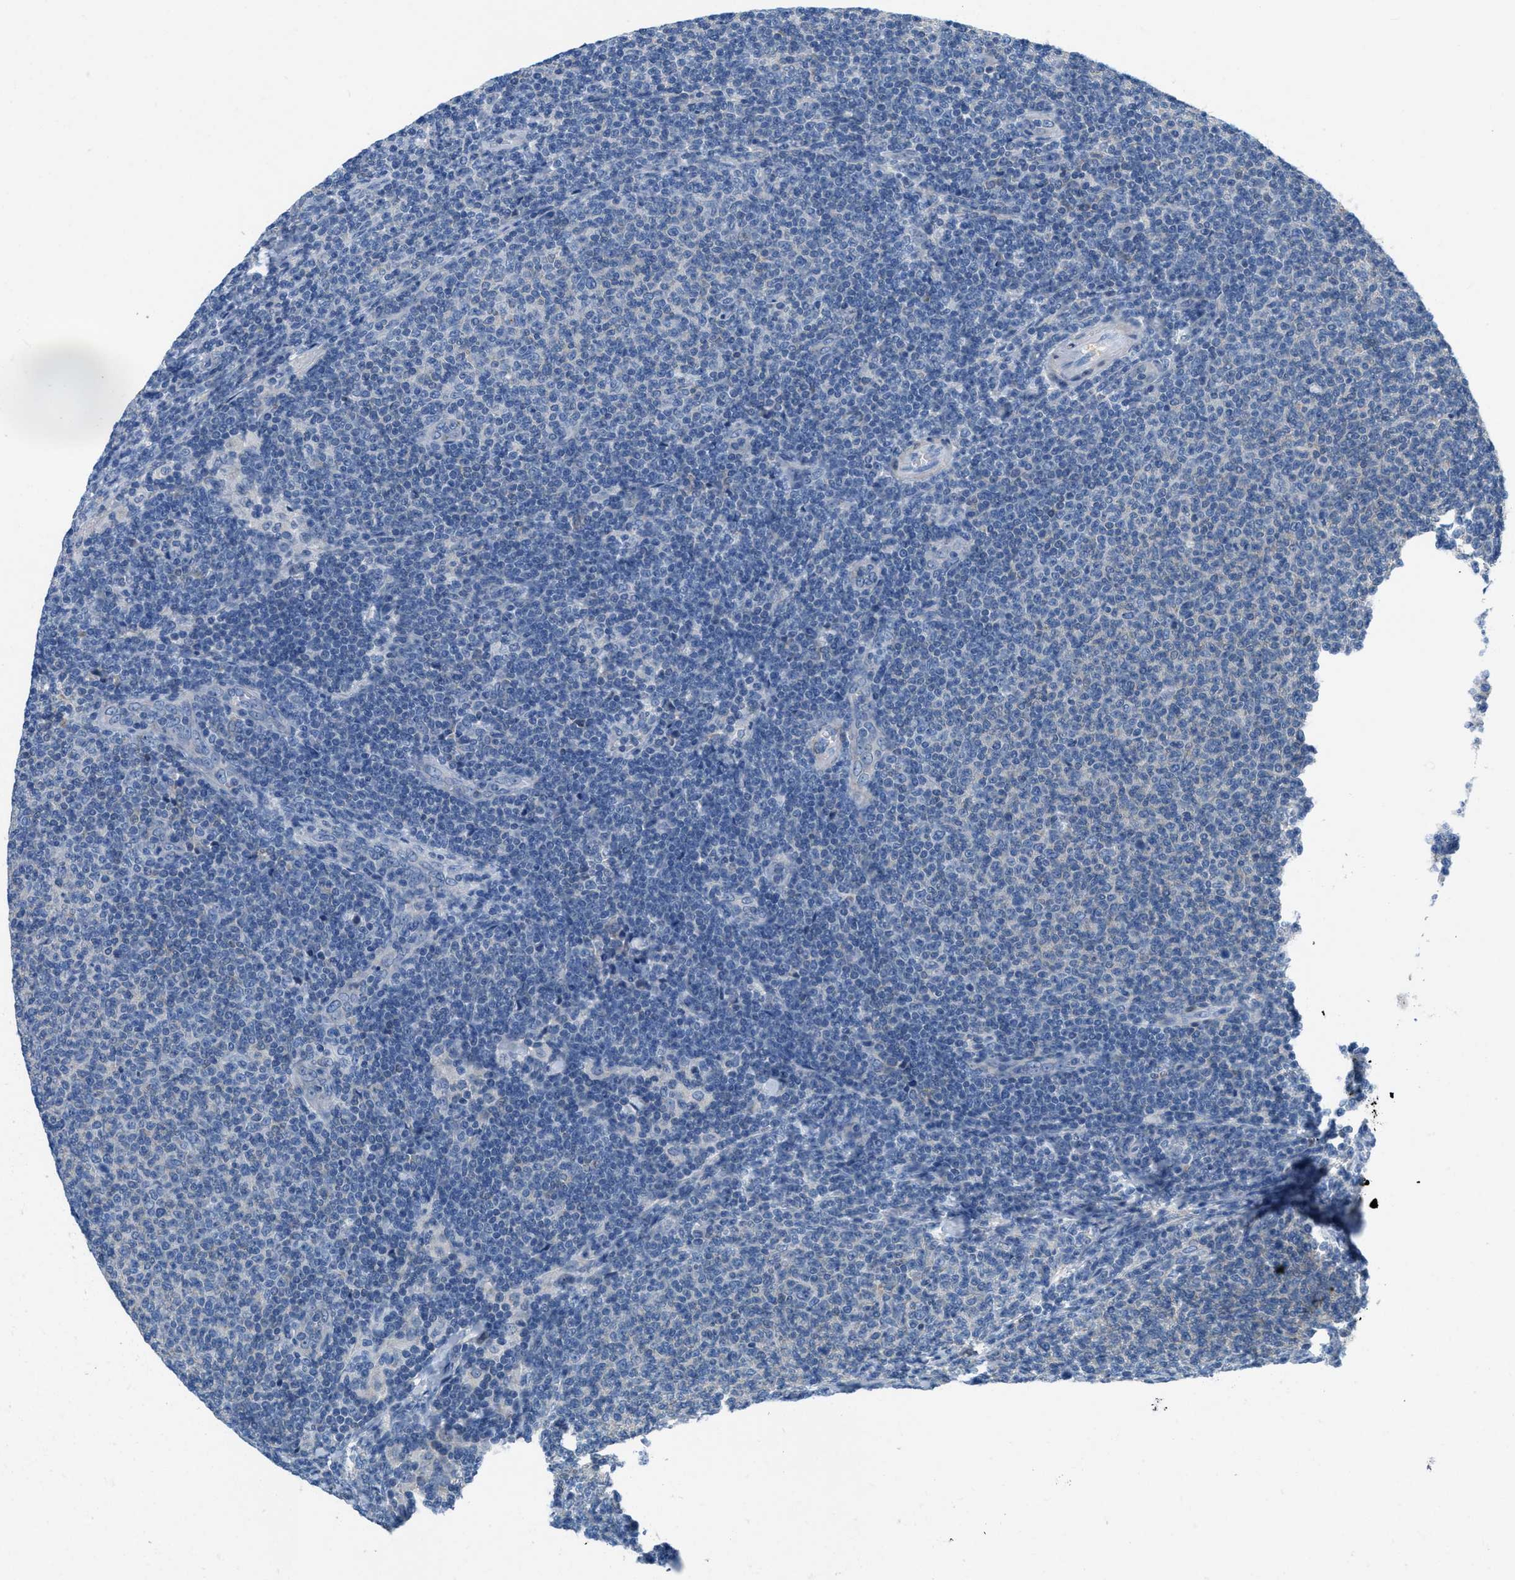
{"staining": {"intensity": "negative", "quantity": "none", "location": "none"}, "tissue": "lymphoma", "cell_type": "Tumor cells", "image_type": "cancer", "snomed": [{"axis": "morphology", "description": "Malignant lymphoma, non-Hodgkin's type, Low grade"}, {"axis": "topography", "description": "Lymph node"}], "caption": "DAB (3,3'-diaminobenzidine) immunohistochemical staining of human malignant lymphoma, non-Hodgkin's type (low-grade) shows no significant positivity in tumor cells. (DAB immunohistochemistry (IHC), high magnification).", "gene": "MAPRE2", "patient": {"sex": "male", "age": 66}}